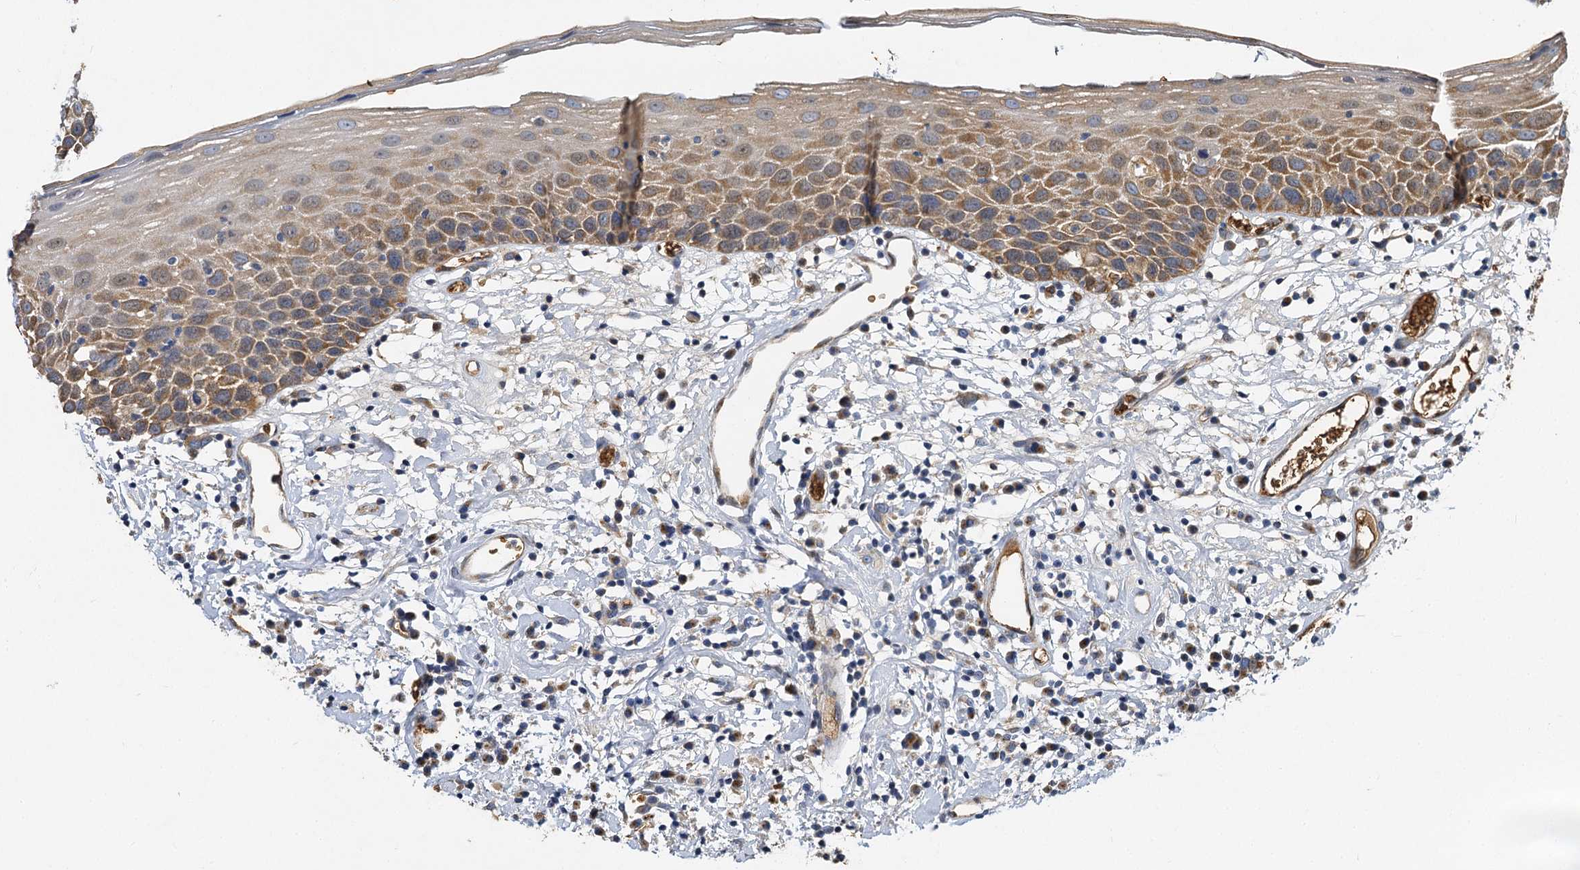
{"staining": {"intensity": "moderate", "quantity": "25%-75%", "location": "cytoplasmic/membranous"}, "tissue": "oral mucosa", "cell_type": "Squamous epithelial cells", "image_type": "normal", "snomed": [{"axis": "morphology", "description": "Normal tissue, NOS"}, {"axis": "topography", "description": "Oral tissue"}], "caption": "IHC image of normal oral mucosa: human oral mucosa stained using immunohistochemistry displays medium levels of moderate protein expression localized specifically in the cytoplasmic/membranous of squamous epithelial cells, appearing as a cytoplasmic/membranous brown color.", "gene": "BCS1L", "patient": {"sex": "male", "age": 74}}